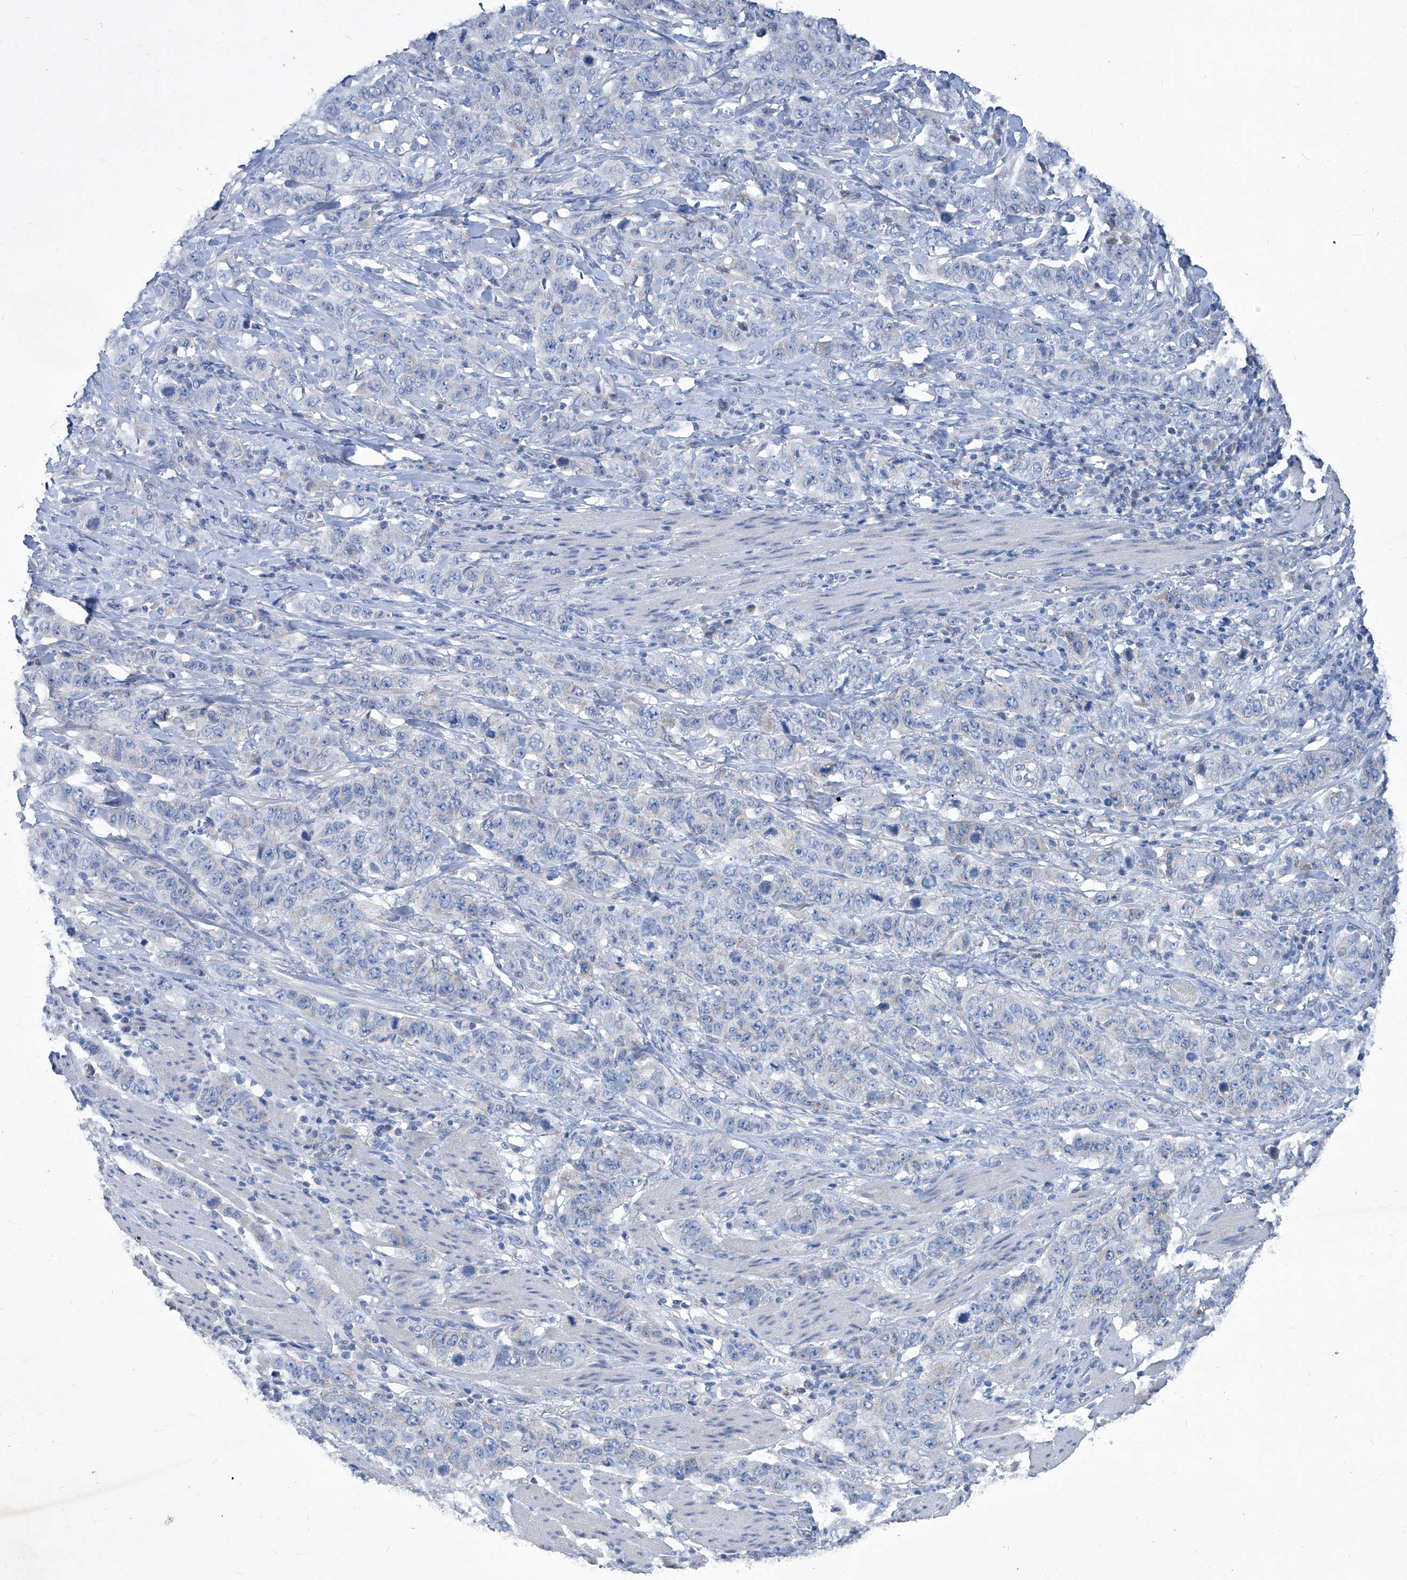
{"staining": {"intensity": "negative", "quantity": "none", "location": "none"}, "tissue": "stomach cancer", "cell_type": "Tumor cells", "image_type": "cancer", "snomed": [{"axis": "morphology", "description": "Adenocarcinoma, NOS"}, {"axis": "topography", "description": "Stomach"}], "caption": "IHC histopathology image of neoplastic tissue: adenocarcinoma (stomach) stained with DAB displays no significant protein staining in tumor cells.", "gene": "MTARC1", "patient": {"sex": "male", "age": 48}}